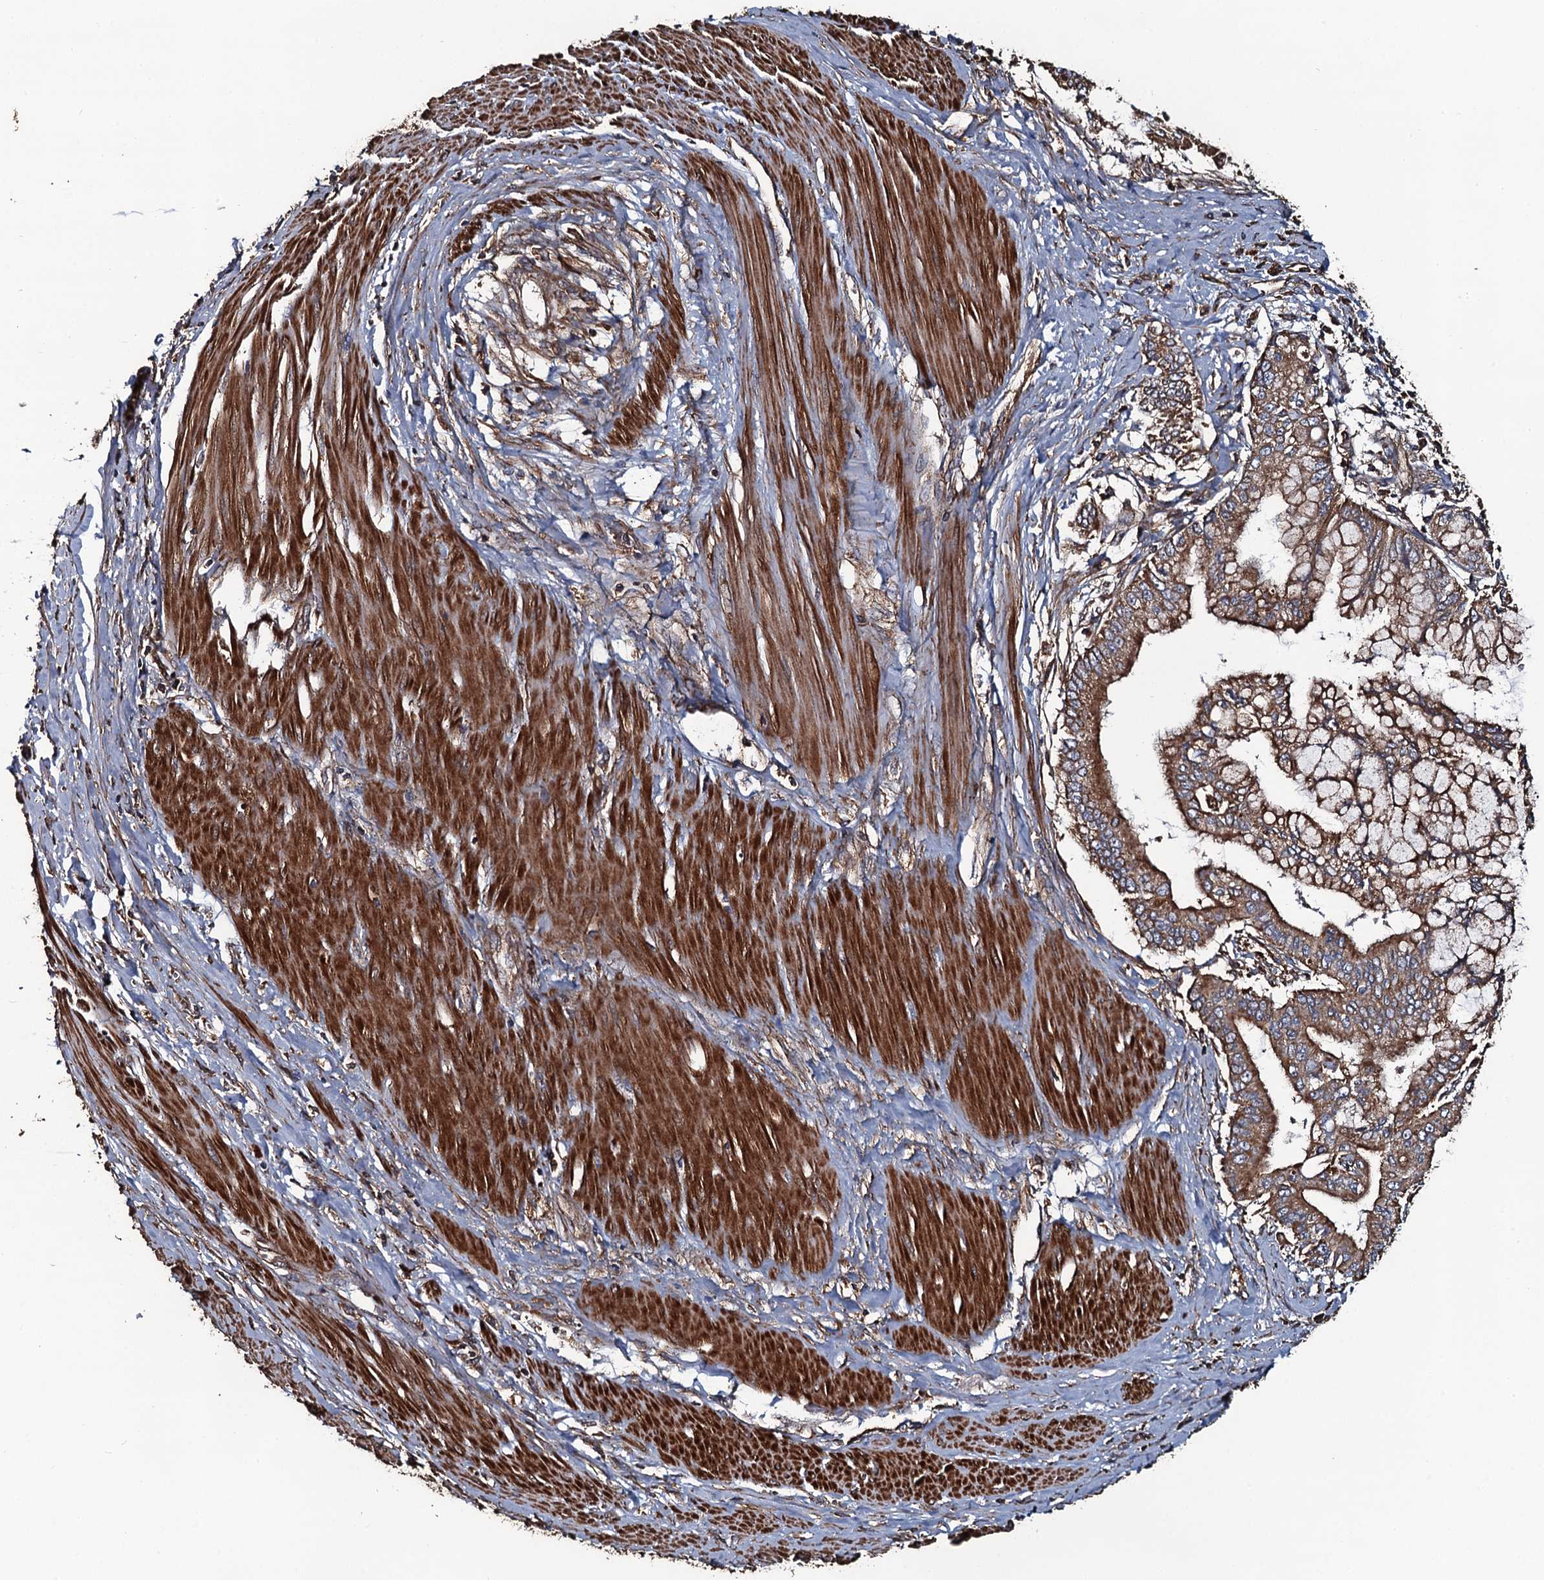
{"staining": {"intensity": "strong", "quantity": ">75%", "location": "cytoplasmic/membranous"}, "tissue": "pancreatic cancer", "cell_type": "Tumor cells", "image_type": "cancer", "snomed": [{"axis": "morphology", "description": "Adenocarcinoma, NOS"}, {"axis": "topography", "description": "Pancreas"}], "caption": "A high-resolution micrograph shows IHC staining of adenocarcinoma (pancreatic), which demonstrates strong cytoplasmic/membranous expression in about >75% of tumor cells. Nuclei are stained in blue.", "gene": "VWA8", "patient": {"sex": "male", "age": 46}}